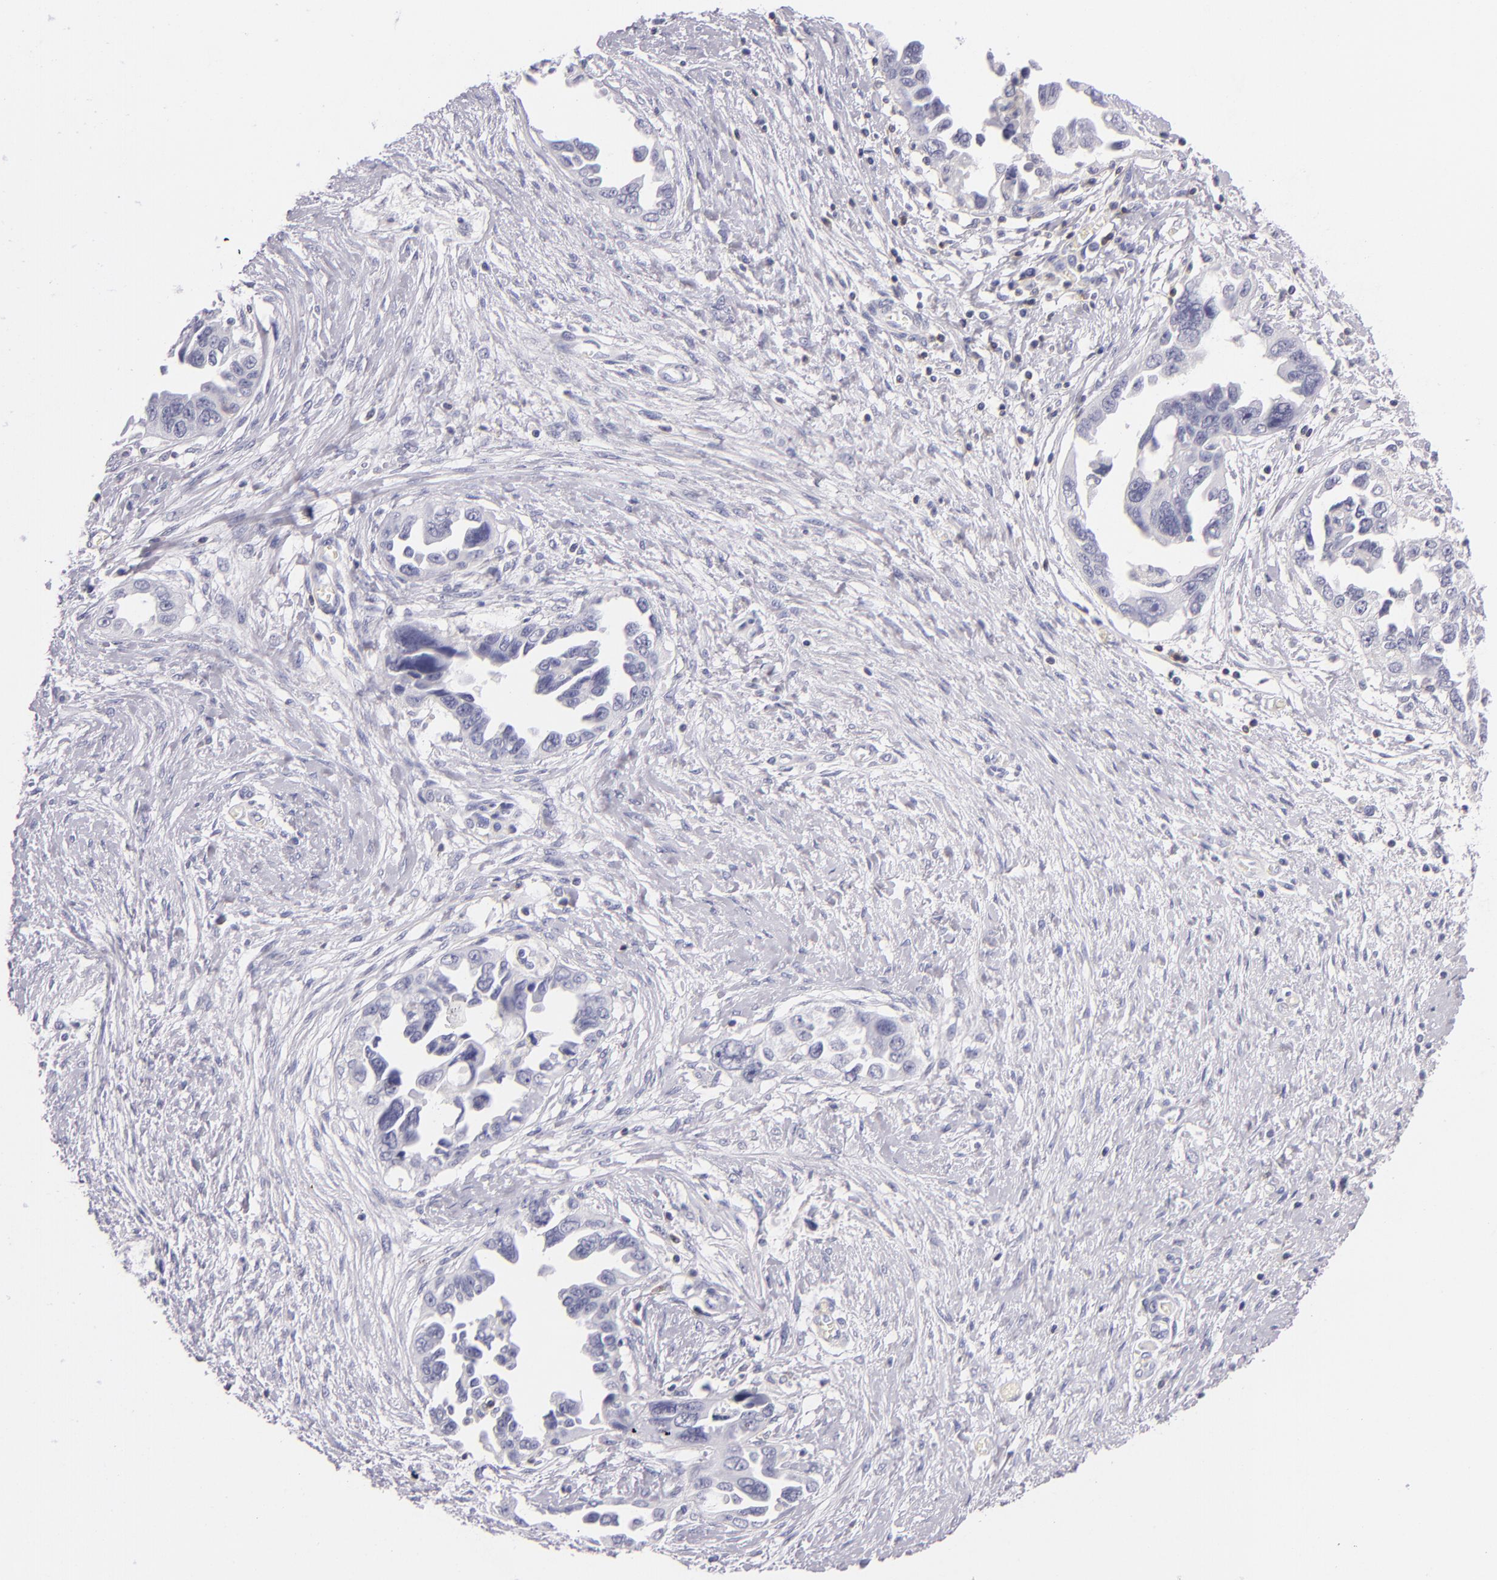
{"staining": {"intensity": "negative", "quantity": "none", "location": "none"}, "tissue": "ovarian cancer", "cell_type": "Tumor cells", "image_type": "cancer", "snomed": [{"axis": "morphology", "description": "Cystadenocarcinoma, serous, NOS"}, {"axis": "topography", "description": "Ovary"}], "caption": "The immunohistochemistry (IHC) micrograph has no significant positivity in tumor cells of serous cystadenocarcinoma (ovarian) tissue. (Brightfield microscopy of DAB (3,3'-diaminobenzidine) immunohistochemistry (IHC) at high magnification).", "gene": "CD48", "patient": {"sex": "female", "age": 63}}